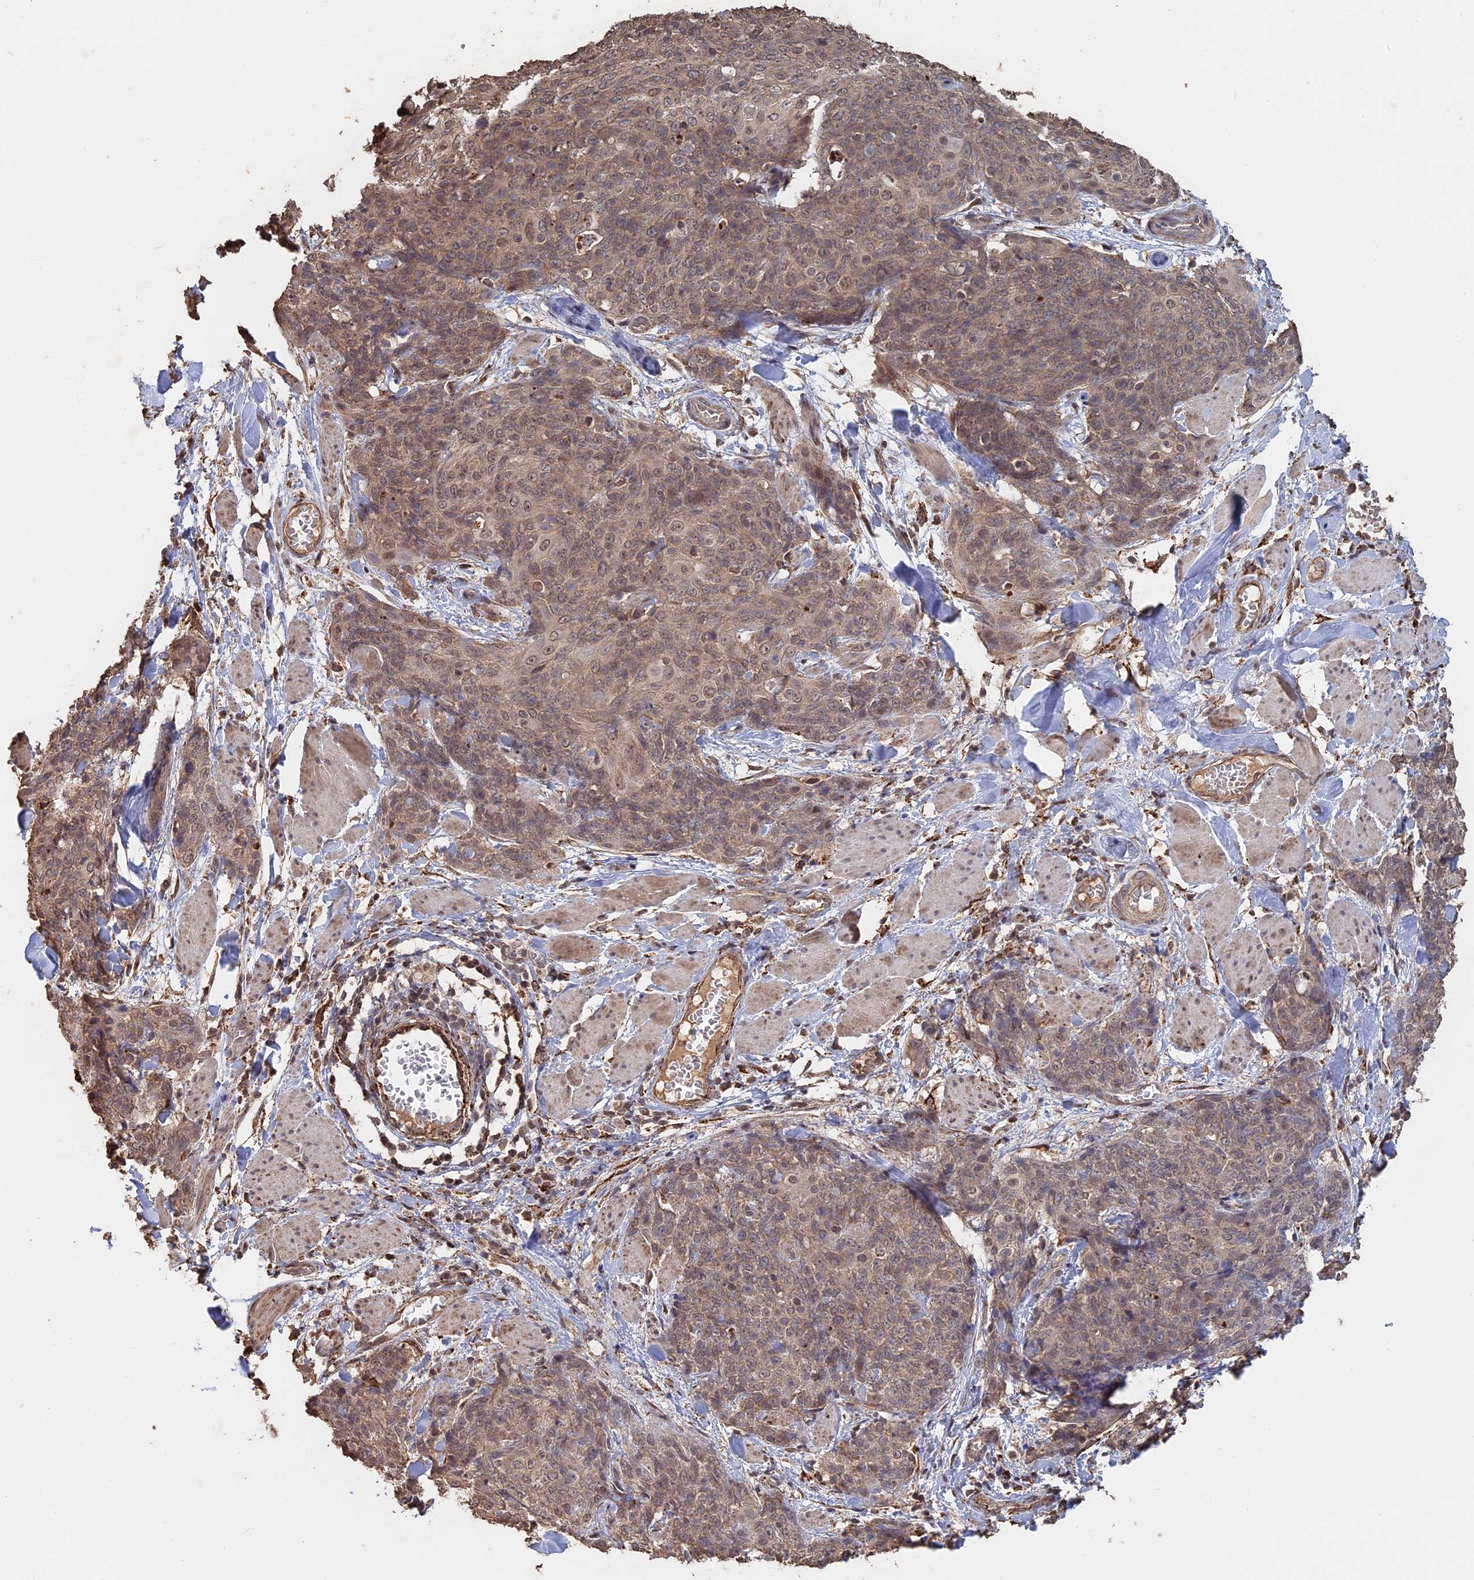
{"staining": {"intensity": "weak", "quantity": ">75%", "location": "cytoplasmic/membranous,nuclear"}, "tissue": "skin cancer", "cell_type": "Tumor cells", "image_type": "cancer", "snomed": [{"axis": "morphology", "description": "Squamous cell carcinoma, NOS"}, {"axis": "topography", "description": "Skin"}, {"axis": "topography", "description": "Vulva"}], "caption": "Protein expression analysis of skin squamous cell carcinoma shows weak cytoplasmic/membranous and nuclear expression in approximately >75% of tumor cells. (Stains: DAB in brown, nuclei in blue, Microscopy: brightfield microscopy at high magnification).", "gene": "FAM210B", "patient": {"sex": "female", "age": 85}}